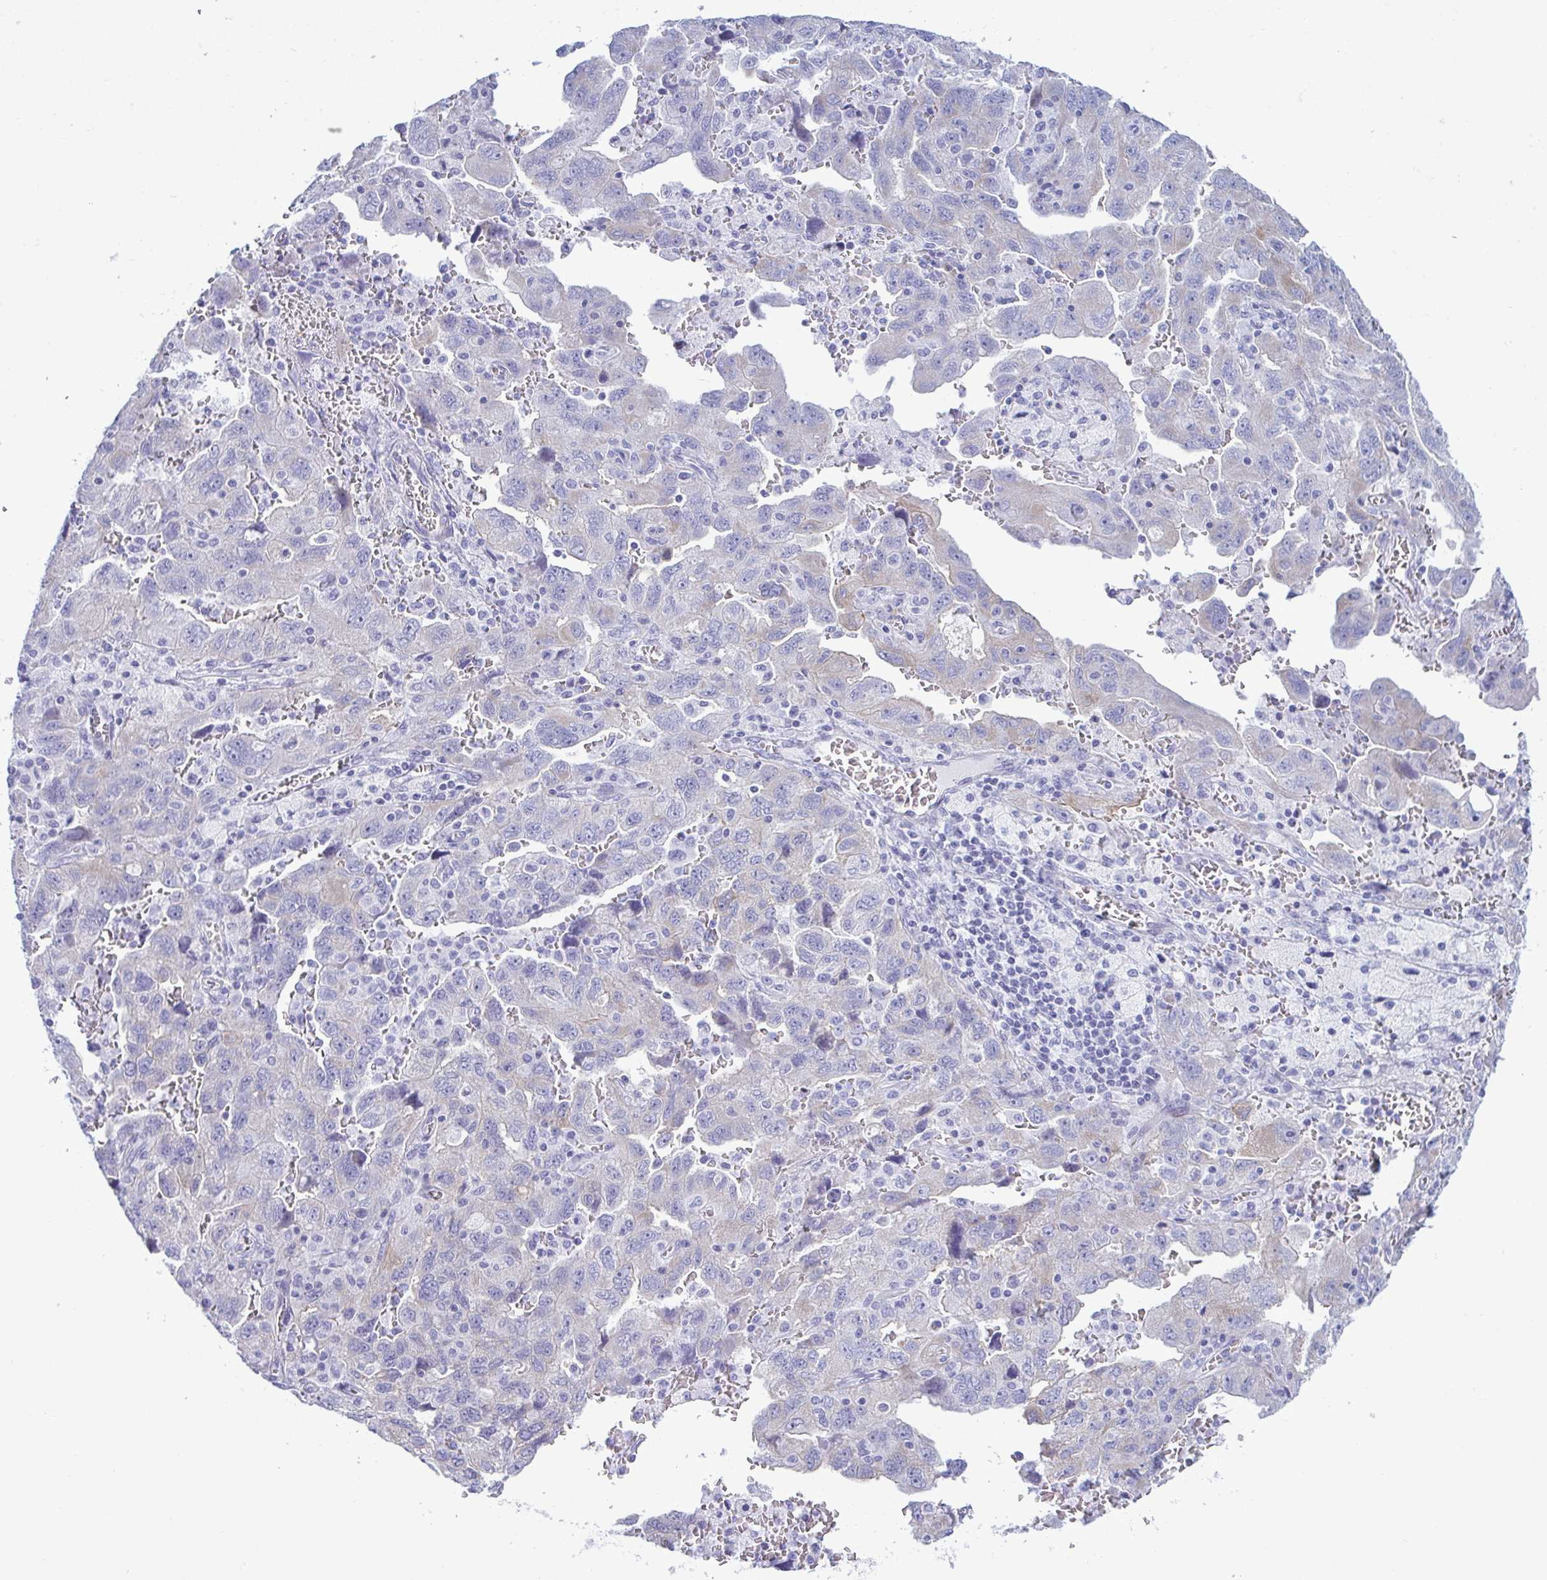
{"staining": {"intensity": "negative", "quantity": "none", "location": "none"}, "tissue": "ovarian cancer", "cell_type": "Tumor cells", "image_type": "cancer", "snomed": [{"axis": "morphology", "description": "Carcinoma, NOS"}, {"axis": "morphology", "description": "Cystadenocarcinoma, serous, NOS"}, {"axis": "topography", "description": "Ovary"}], "caption": "Immunohistochemical staining of ovarian cancer (serous cystadenocarcinoma) shows no significant expression in tumor cells. (Immunohistochemistry (ihc), brightfield microscopy, high magnification).", "gene": "MYH10", "patient": {"sex": "female", "age": 69}}